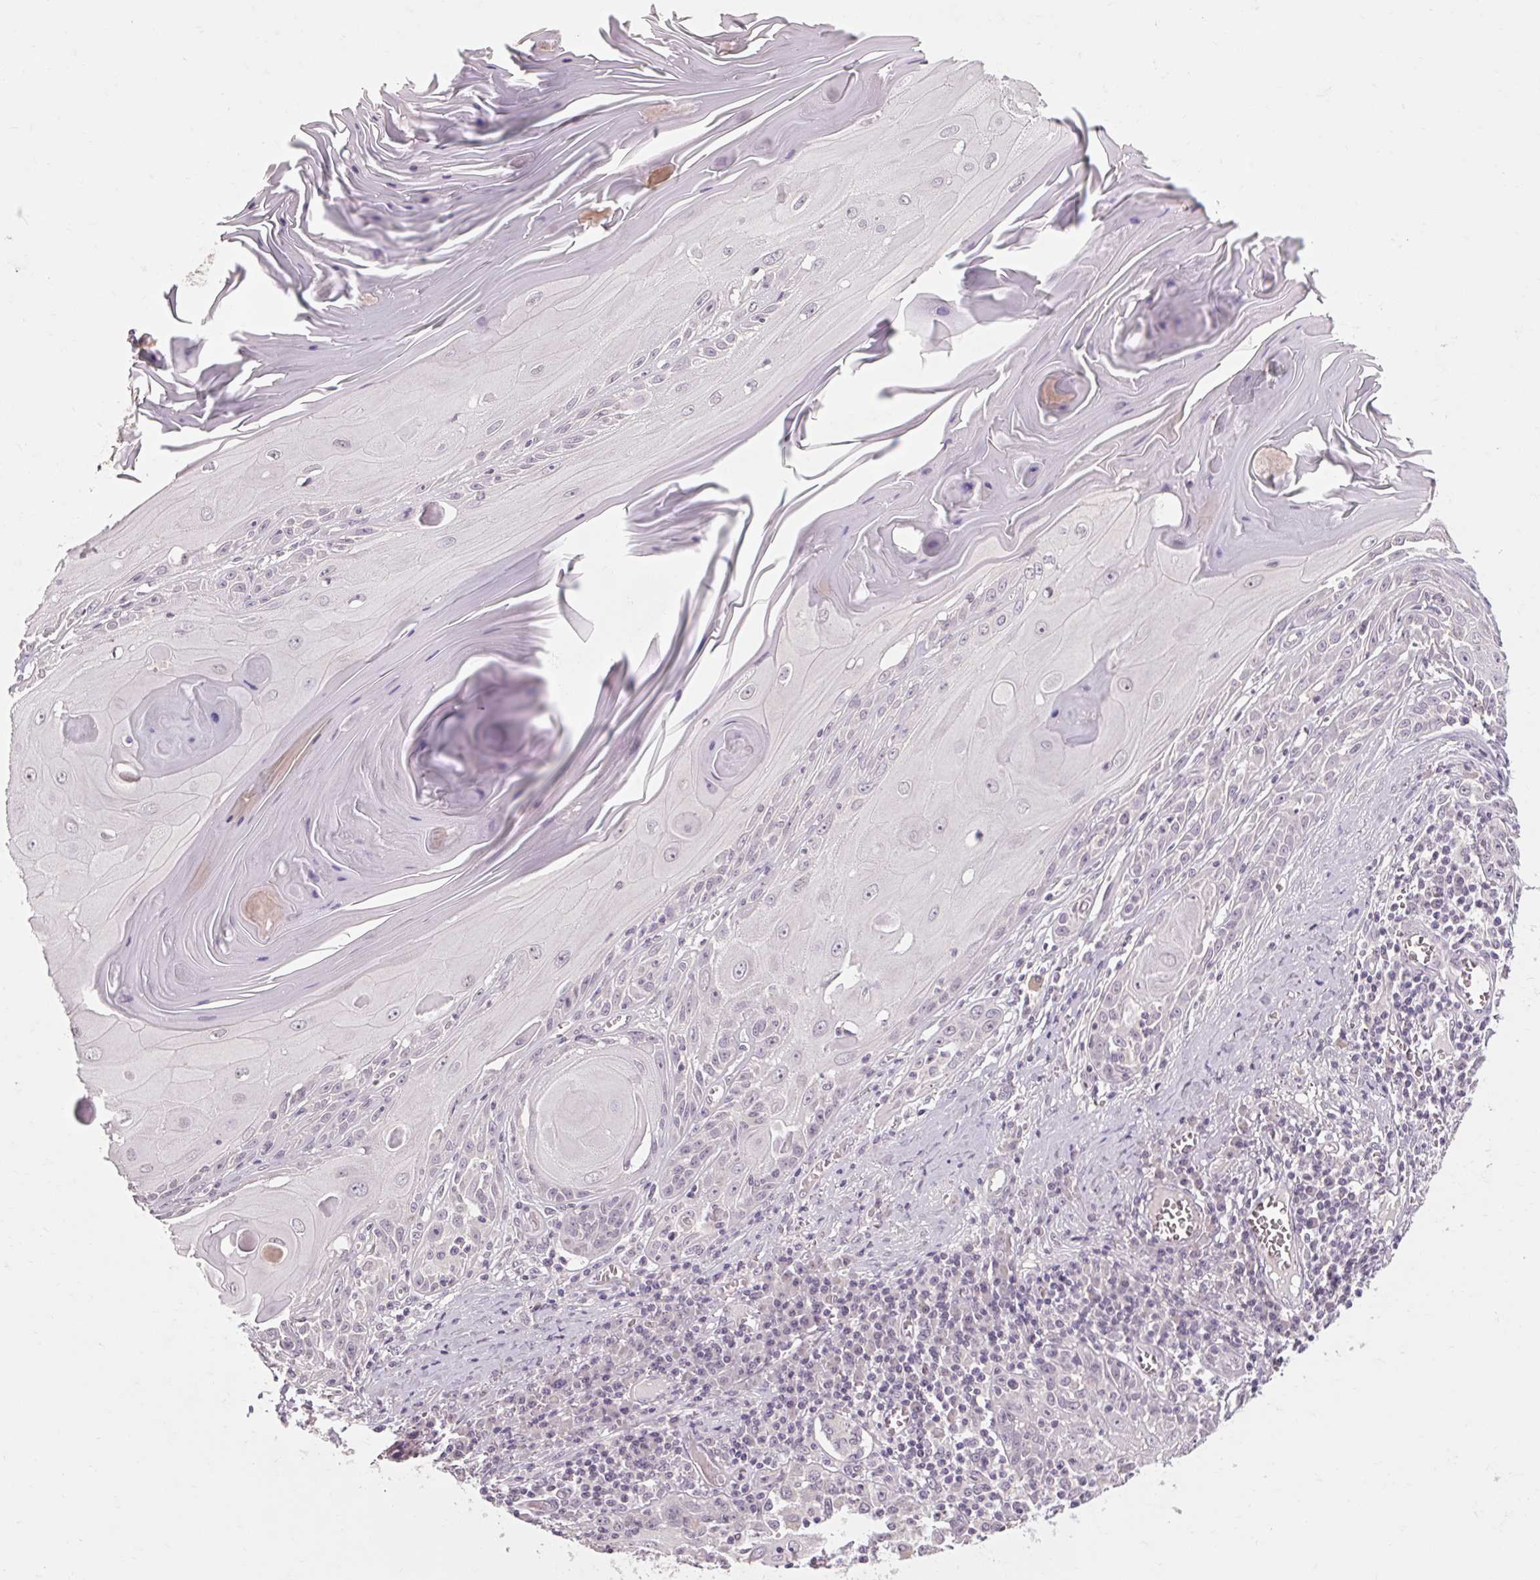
{"staining": {"intensity": "negative", "quantity": "none", "location": "none"}, "tissue": "skin cancer", "cell_type": "Tumor cells", "image_type": "cancer", "snomed": [{"axis": "morphology", "description": "Squamous cell carcinoma, NOS"}, {"axis": "topography", "description": "Skin"}, {"axis": "topography", "description": "Vulva"}], "caption": "Immunohistochemistry (IHC) of squamous cell carcinoma (skin) exhibits no positivity in tumor cells. (DAB IHC, high magnification).", "gene": "POMC", "patient": {"sex": "female", "age": 85}}